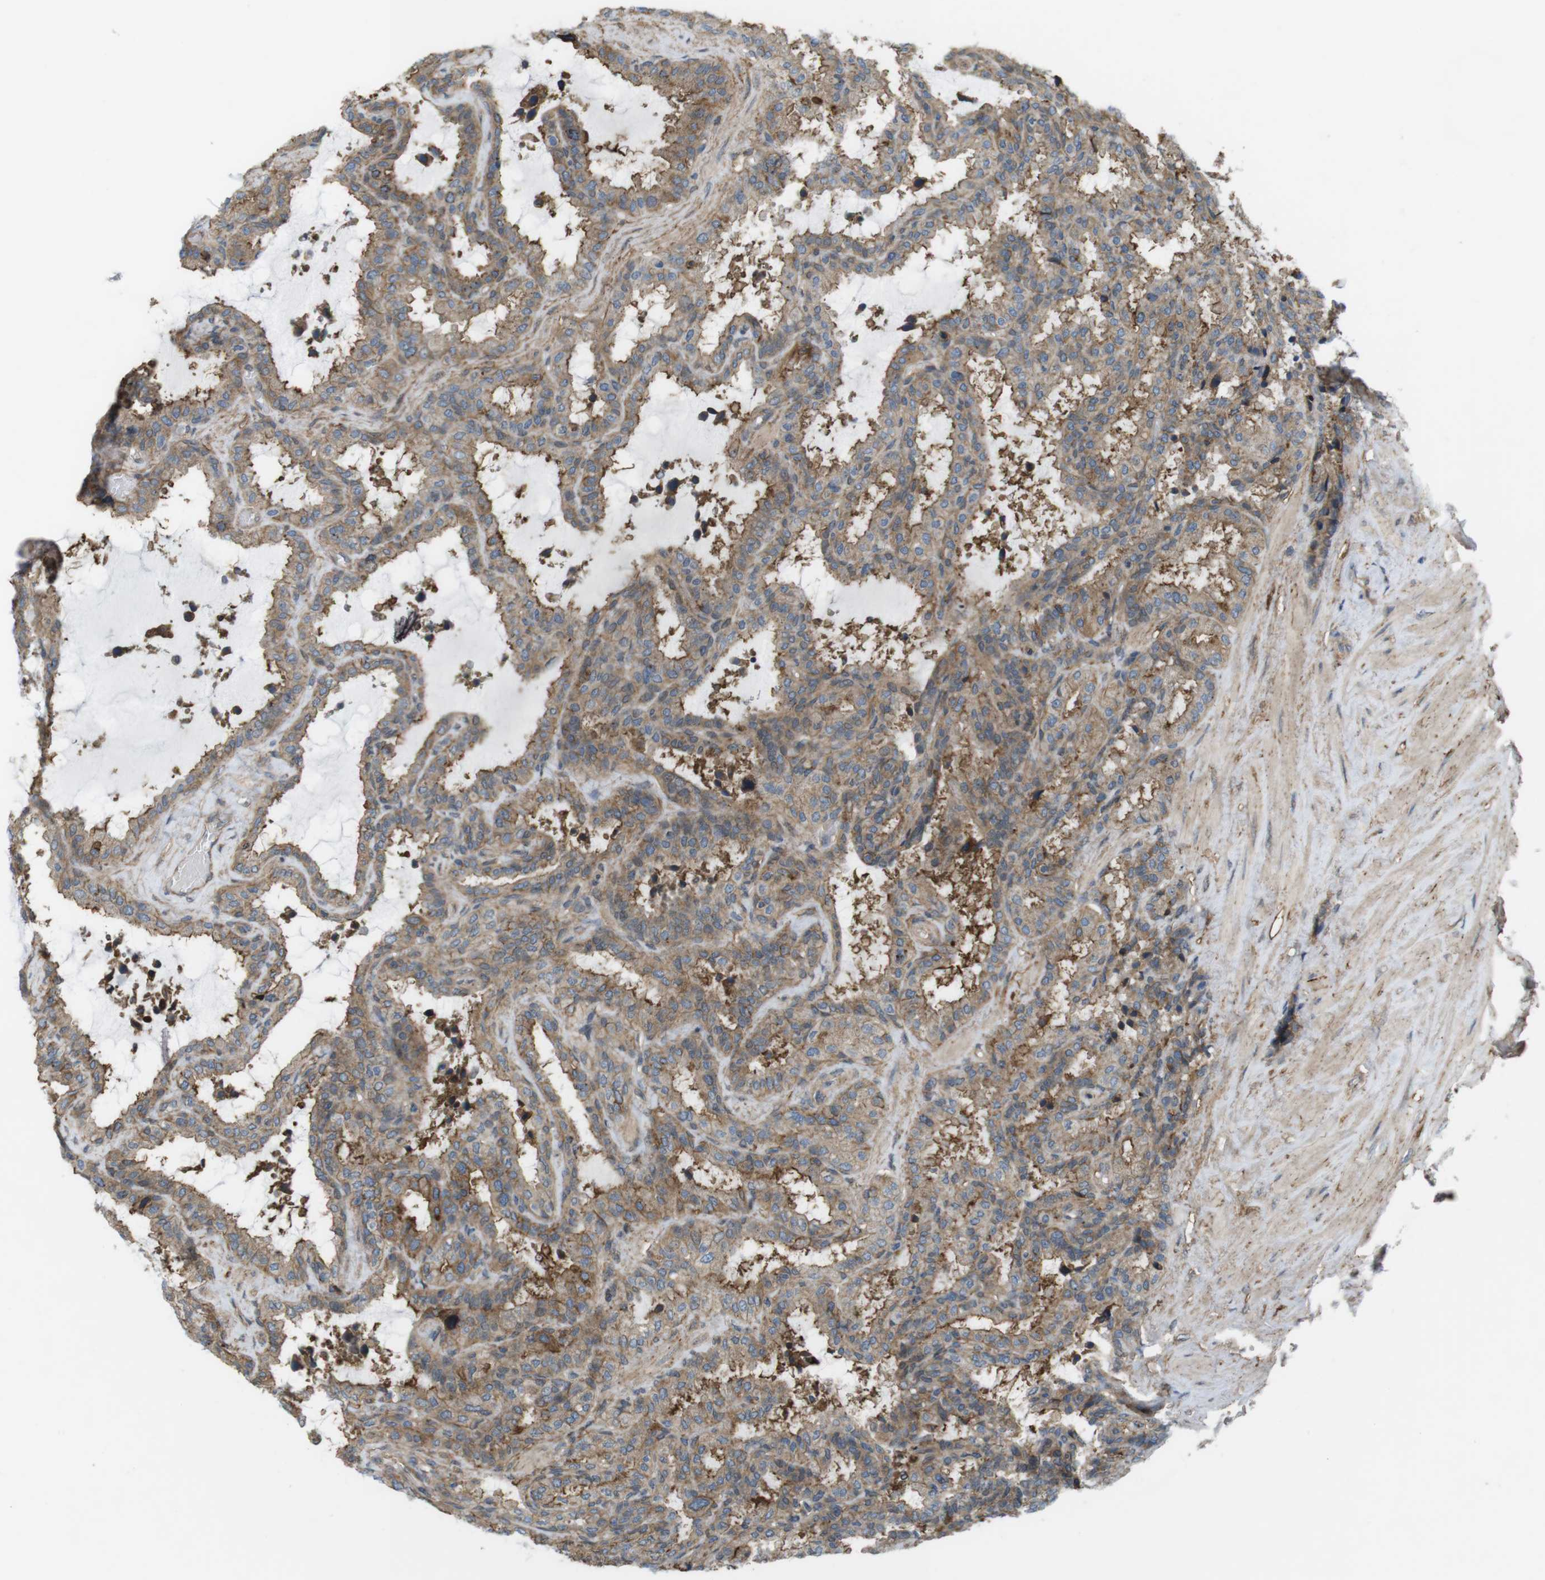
{"staining": {"intensity": "moderate", "quantity": ">75%", "location": "cytoplasmic/membranous"}, "tissue": "seminal vesicle", "cell_type": "Glandular cells", "image_type": "normal", "snomed": [{"axis": "morphology", "description": "Normal tissue, NOS"}, {"axis": "topography", "description": "Seminal veicle"}], "caption": "IHC (DAB) staining of benign seminal vesicle exhibits moderate cytoplasmic/membranous protein expression in about >75% of glandular cells.", "gene": "DDAH2", "patient": {"sex": "male", "age": 46}}